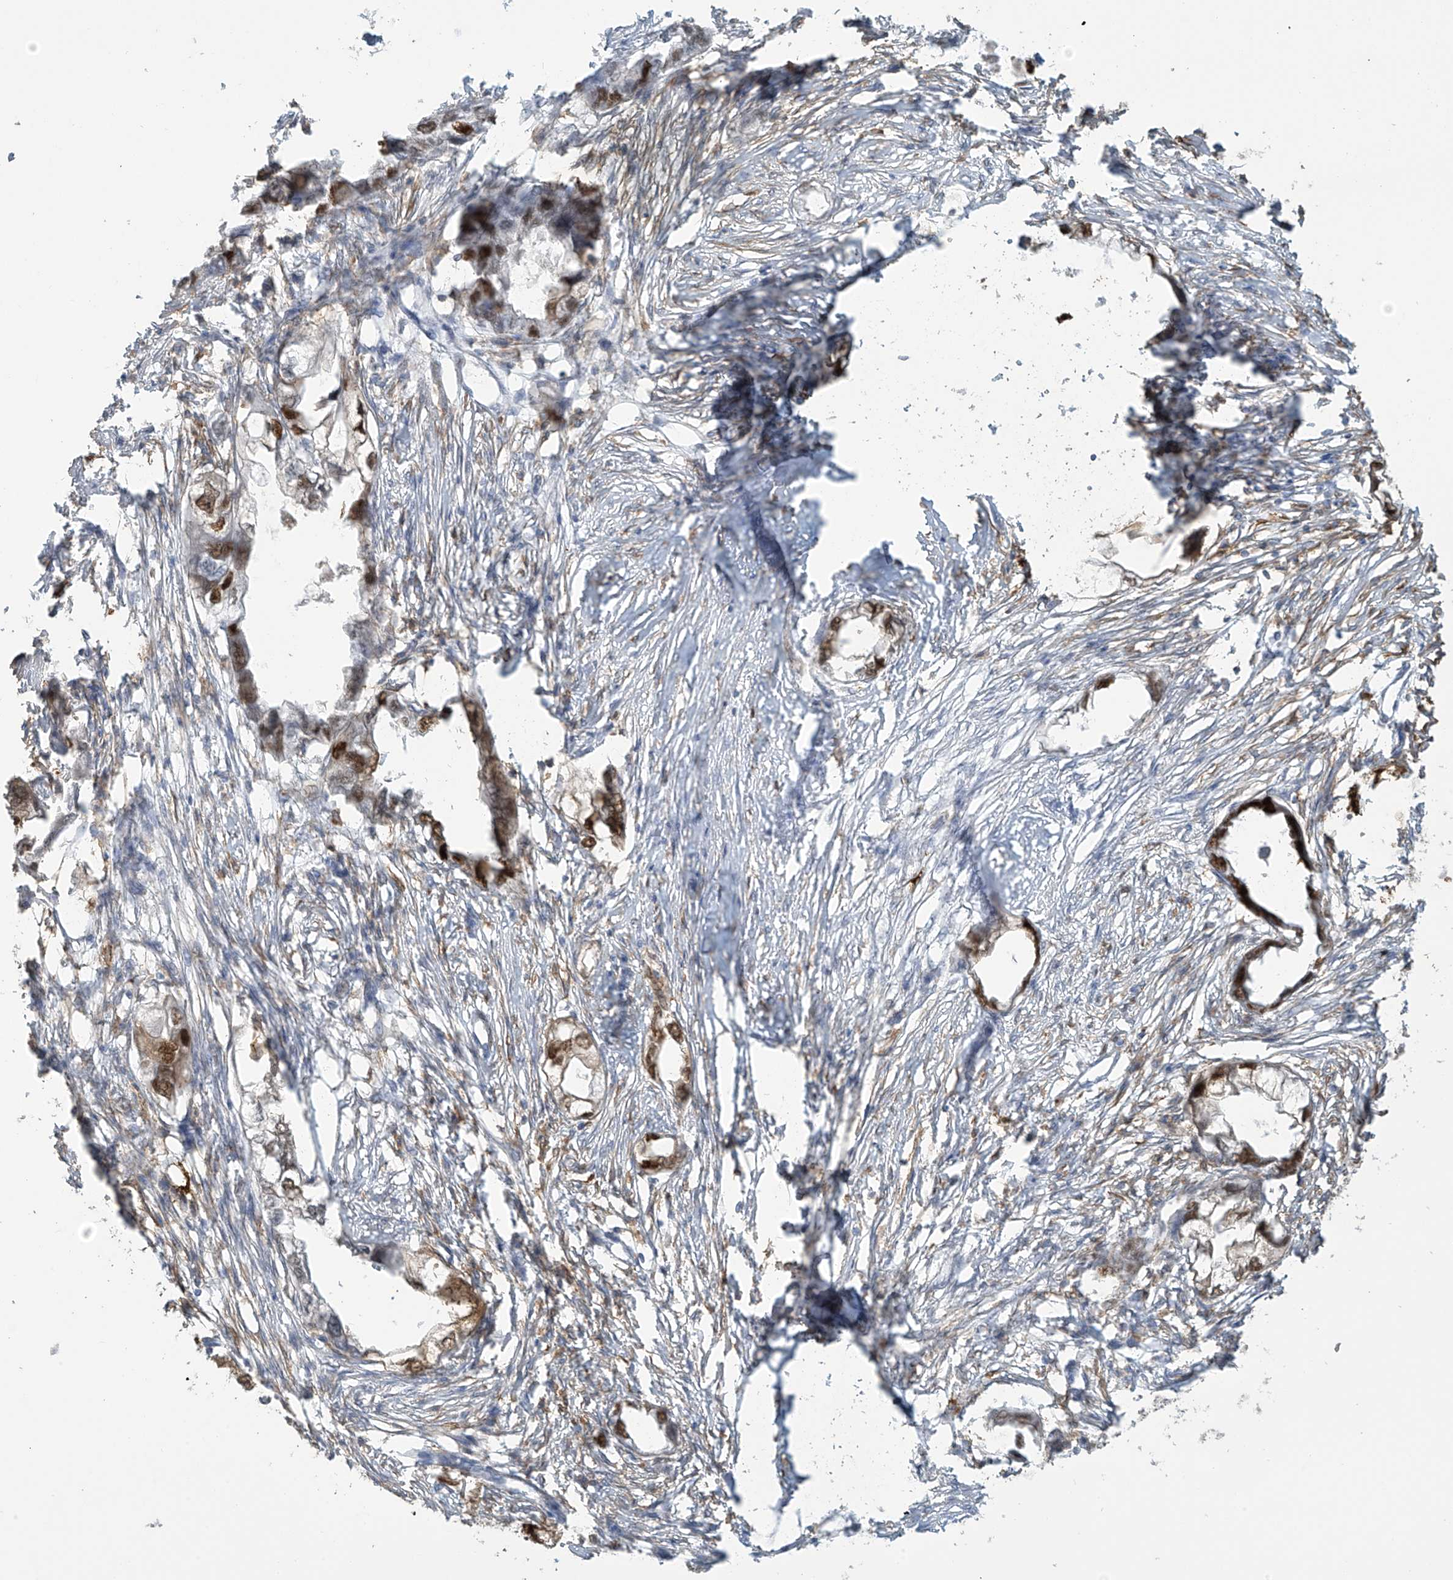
{"staining": {"intensity": "moderate", "quantity": ">75%", "location": "nuclear"}, "tissue": "endometrial cancer", "cell_type": "Tumor cells", "image_type": "cancer", "snomed": [{"axis": "morphology", "description": "Adenocarcinoma, NOS"}, {"axis": "morphology", "description": "Adenocarcinoma, metastatic, NOS"}, {"axis": "topography", "description": "Adipose tissue"}, {"axis": "topography", "description": "Endometrium"}], "caption": "The histopathology image shows immunohistochemical staining of endometrial cancer (adenocarcinoma). There is moderate nuclear positivity is present in about >75% of tumor cells.", "gene": "TAGAP", "patient": {"sex": "female", "age": 67}}